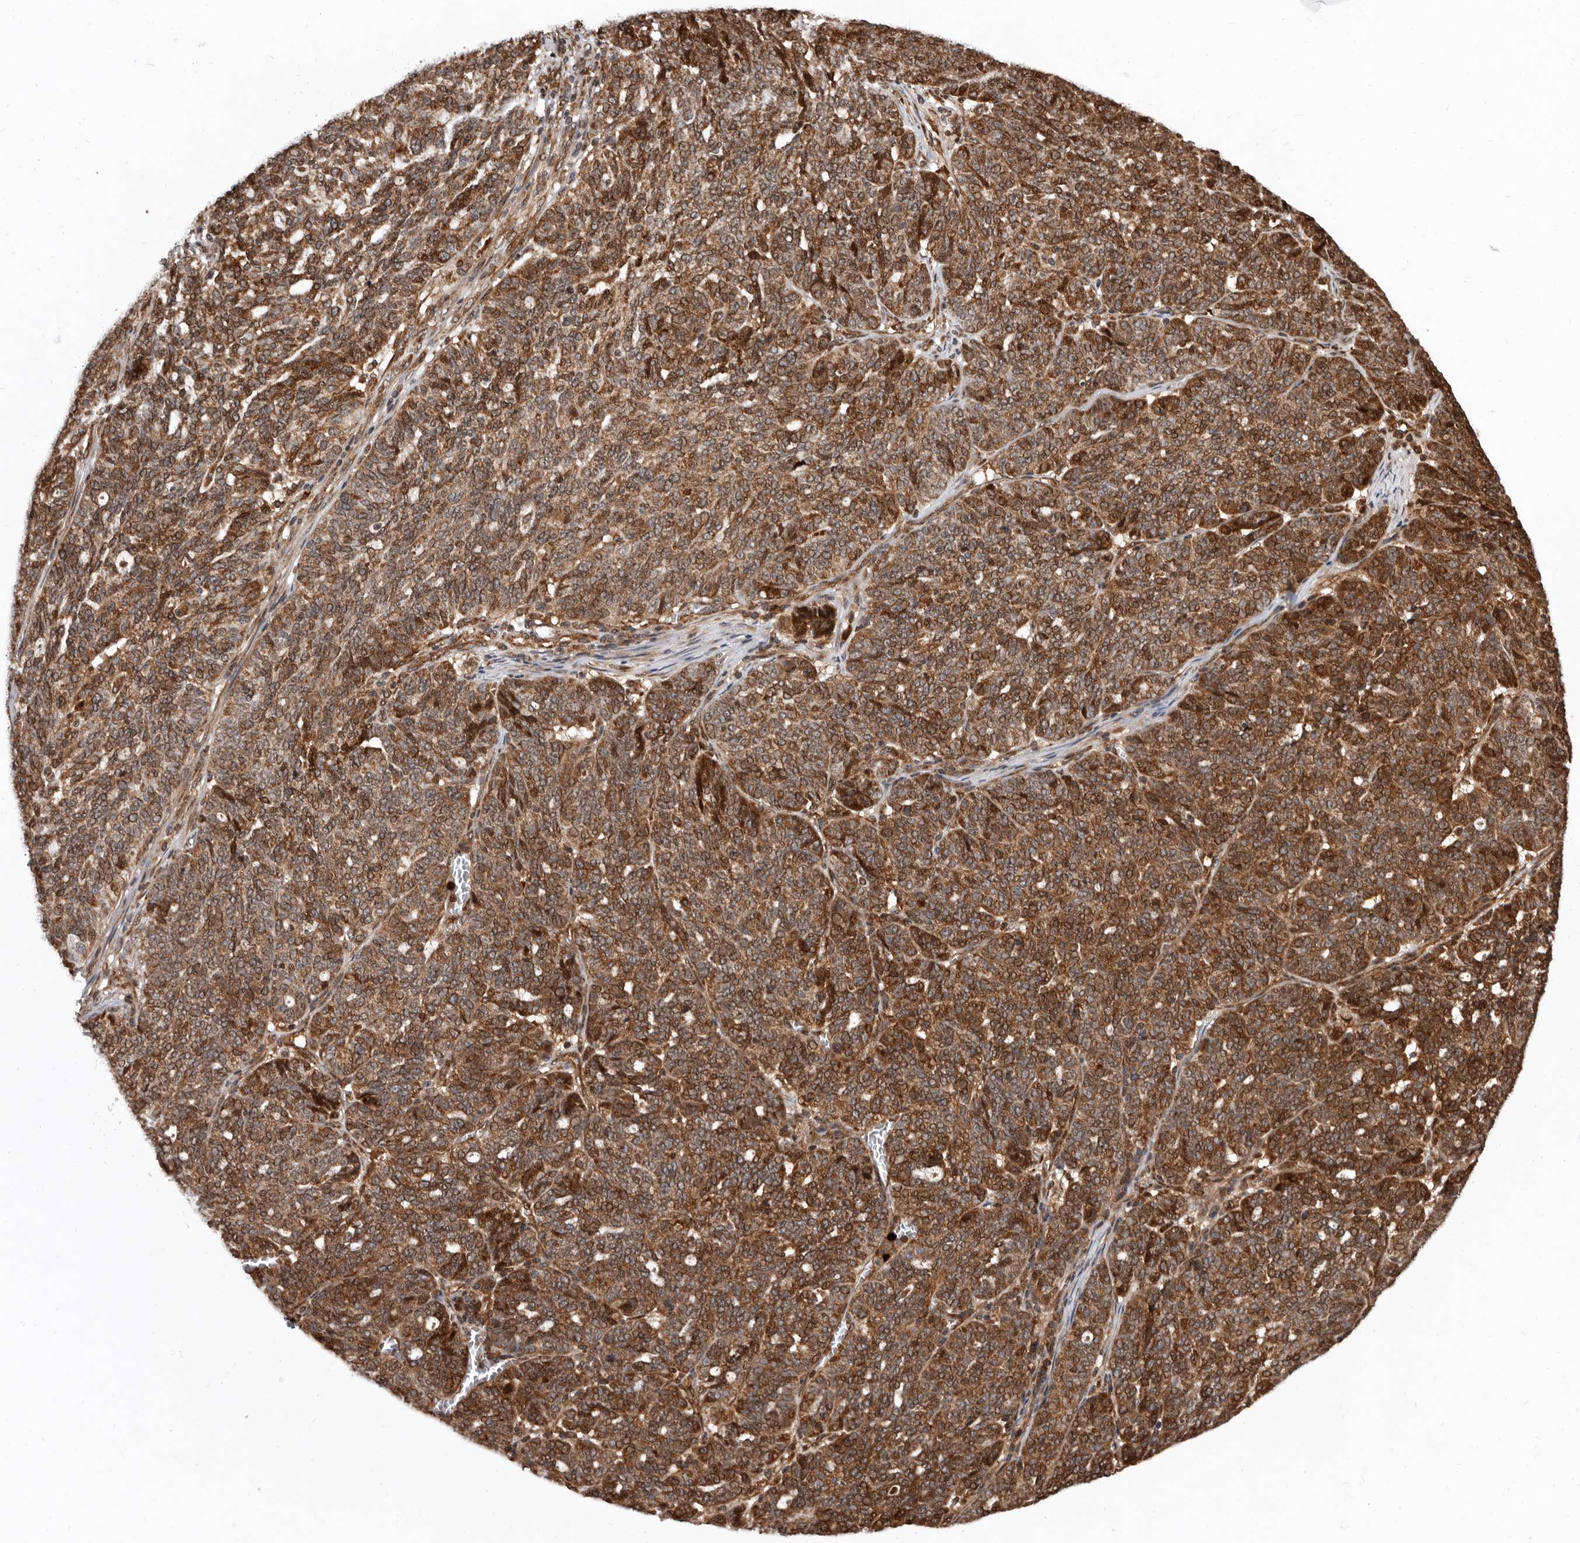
{"staining": {"intensity": "strong", "quantity": ">75%", "location": "cytoplasmic/membranous"}, "tissue": "ovarian cancer", "cell_type": "Tumor cells", "image_type": "cancer", "snomed": [{"axis": "morphology", "description": "Cystadenocarcinoma, serous, NOS"}, {"axis": "topography", "description": "Ovary"}], "caption": "Strong cytoplasmic/membranous expression for a protein is identified in approximately >75% of tumor cells of ovarian cancer (serous cystadenocarcinoma) using IHC.", "gene": "WEE2", "patient": {"sex": "female", "age": 59}}